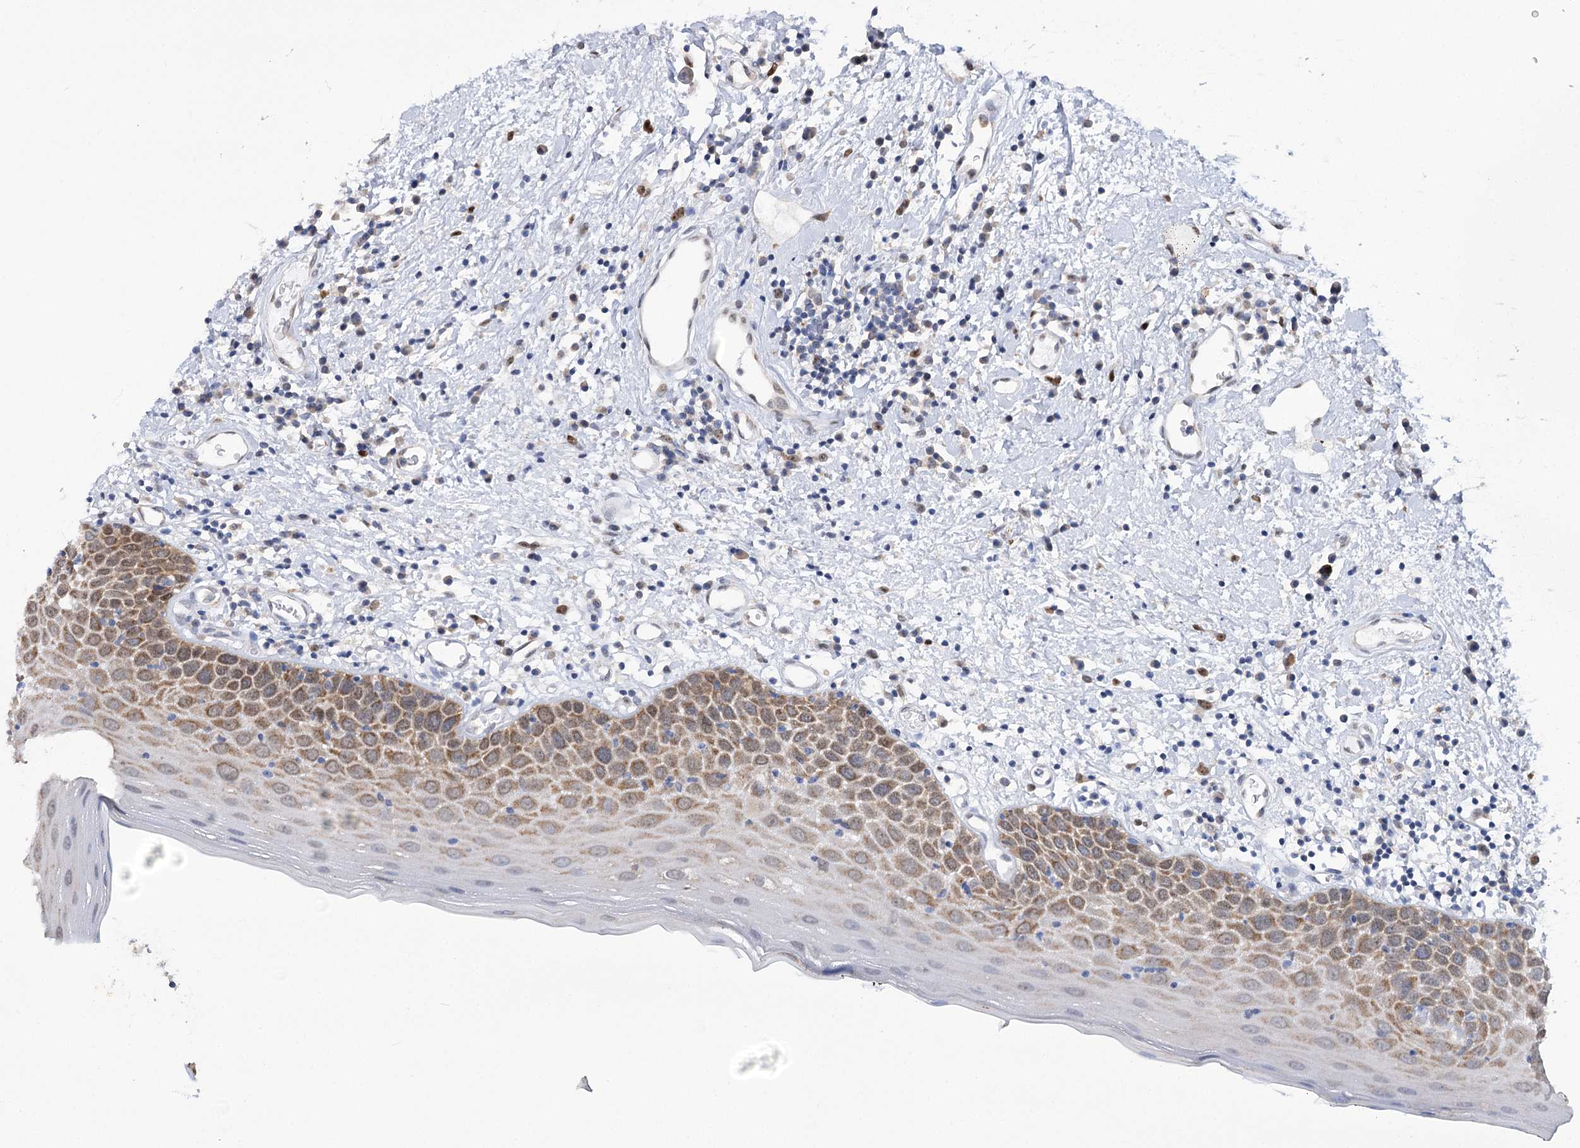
{"staining": {"intensity": "moderate", "quantity": "25%-75%", "location": "cytoplasmic/membranous"}, "tissue": "oral mucosa", "cell_type": "Squamous epithelial cells", "image_type": "normal", "snomed": [{"axis": "morphology", "description": "Normal tissue, NOS"}, {"axis": "topography", "description": "Oral tissue"}], "caption": "Immunohistochemistry (IHC) of benign oral mucosa reveals medium levels of moderate cytoplasmic/membranous positivity in approximately 25%-75% of squamous epithelial cells.", "gene": "NFU1", "patient": {"sex": "male", "age": 74}}